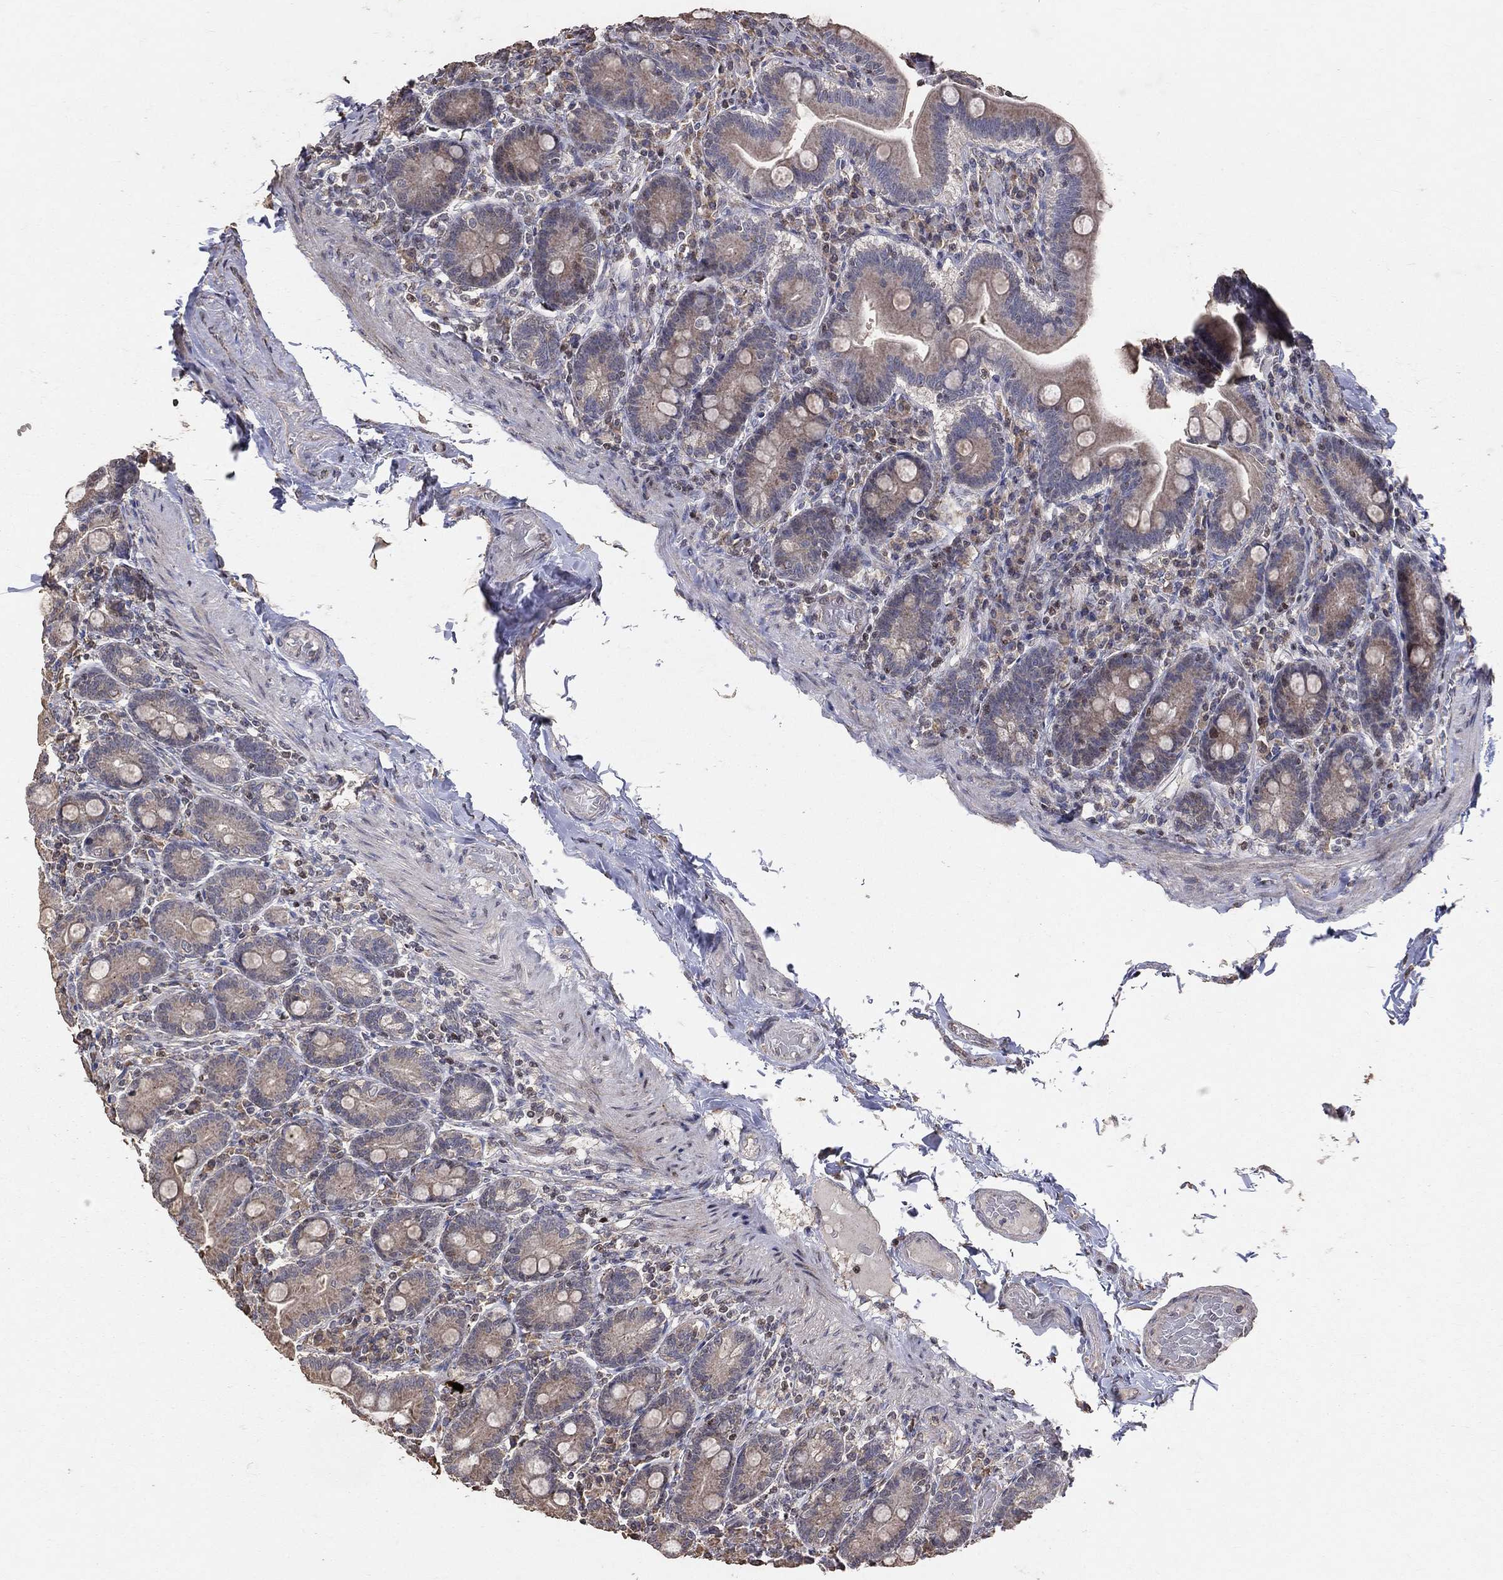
{"staining": {"intensity": "weak", "quantity": "<25%", "location": "cytoplasmic/membranous"}, "tissue": "small intestine", "cell_type": "Glandular cells", "image_type": "normal", "snomed": [{"axis": "morphology", "description": "Normal tissue, NOS"}, {"axis": "topography", "description": "Small intestine"}], "caption": "The immunohistochemistry (IHC) micrograph has no significant positivity in glandular cells of small intestine.", "gene": "LY6K", "patient": {"sex": "male", "age": 66}}